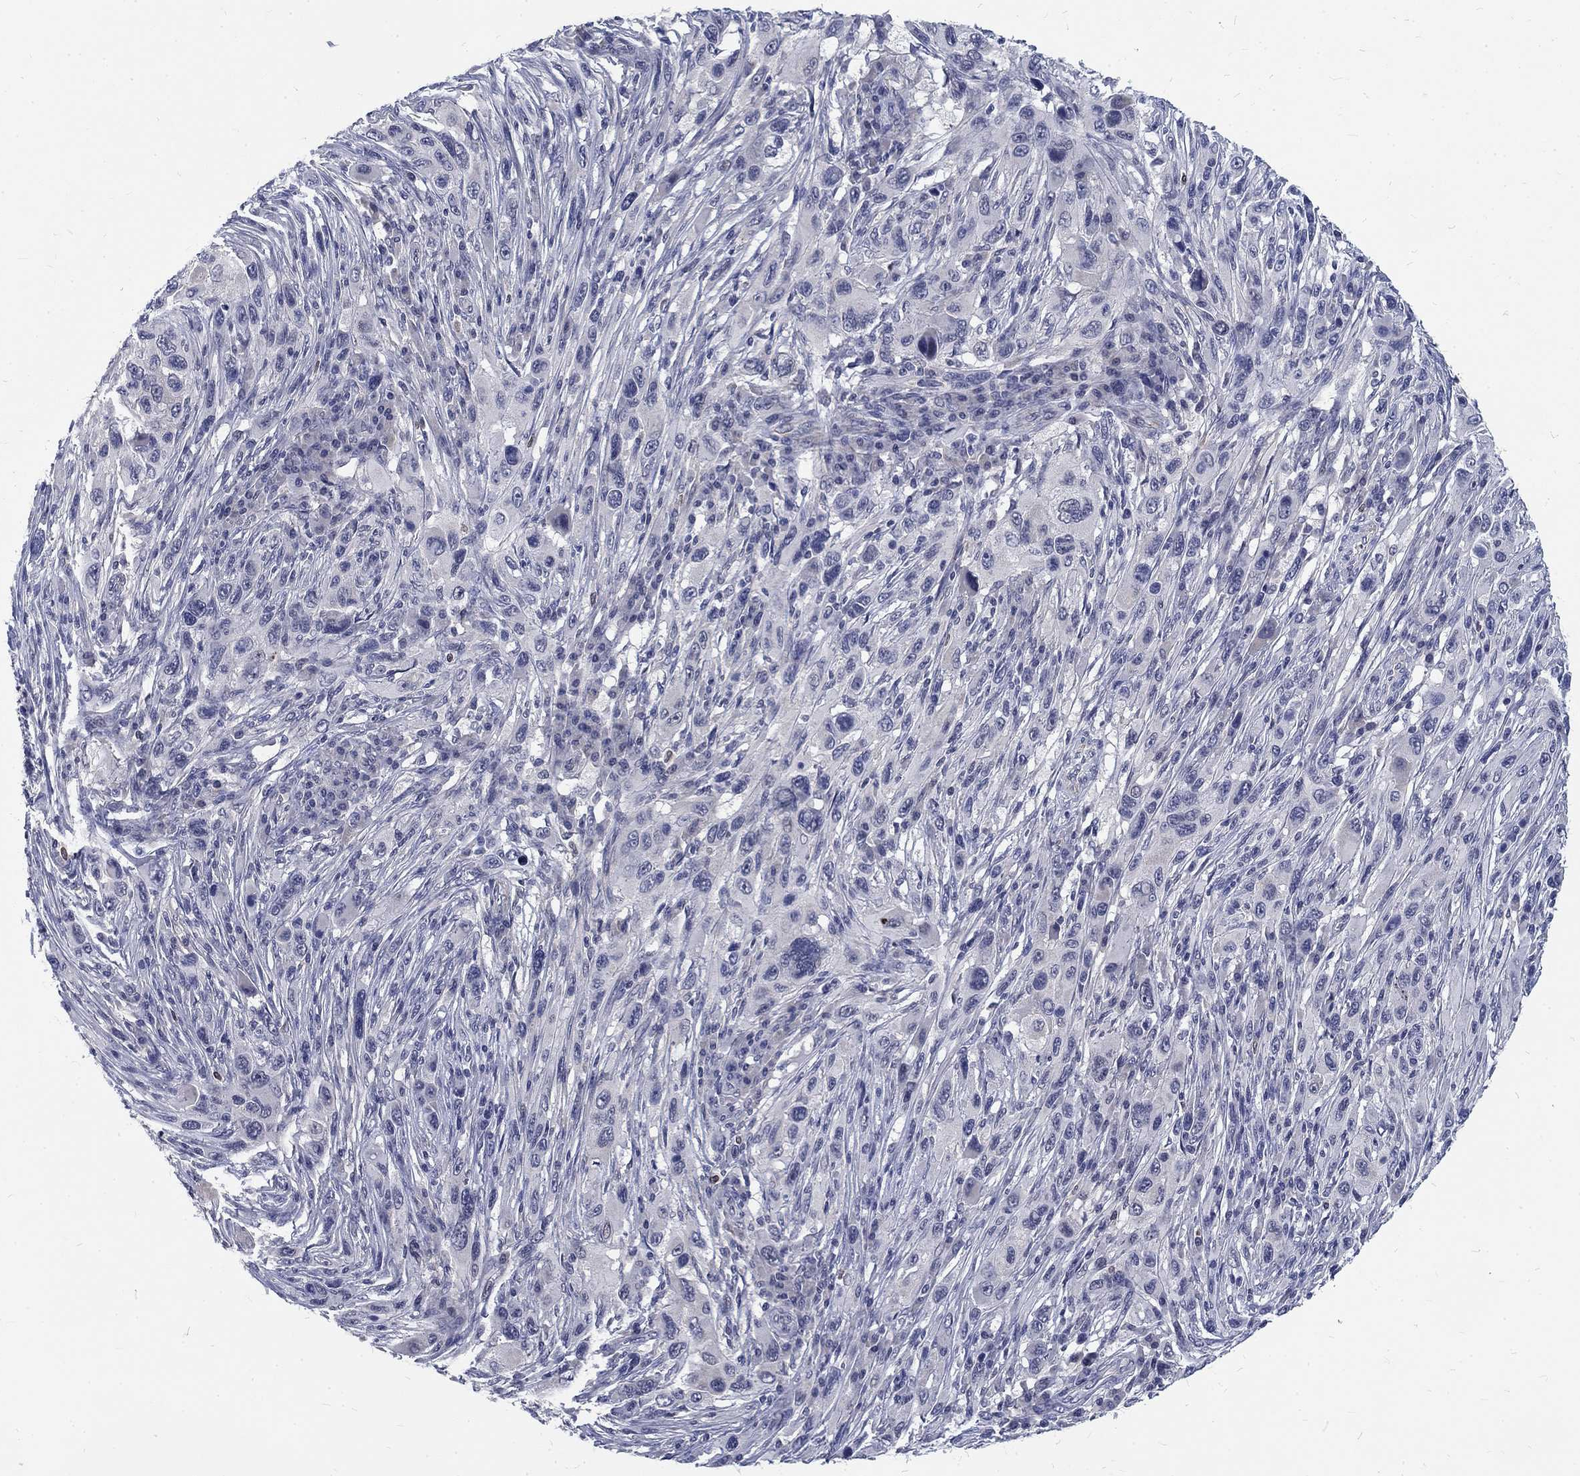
{"staining": {"intensity": "negative", "quantity": "none", "location": "none"}, "tissue": "melanoma", "cell_type": "Tumor cells", "image_type": "cancer", "snomed": [{"axis": "morphology", "description": "Malignant melanoma, NOS"}, {"axis": "topography", "description": "Skin"}], "caption": "This is a micrograph of IHC staining of melanoma, which shows no positivity in tumor cells.", "gene": "PHKA1", "patient": {"sex": "male", "age": 53}}